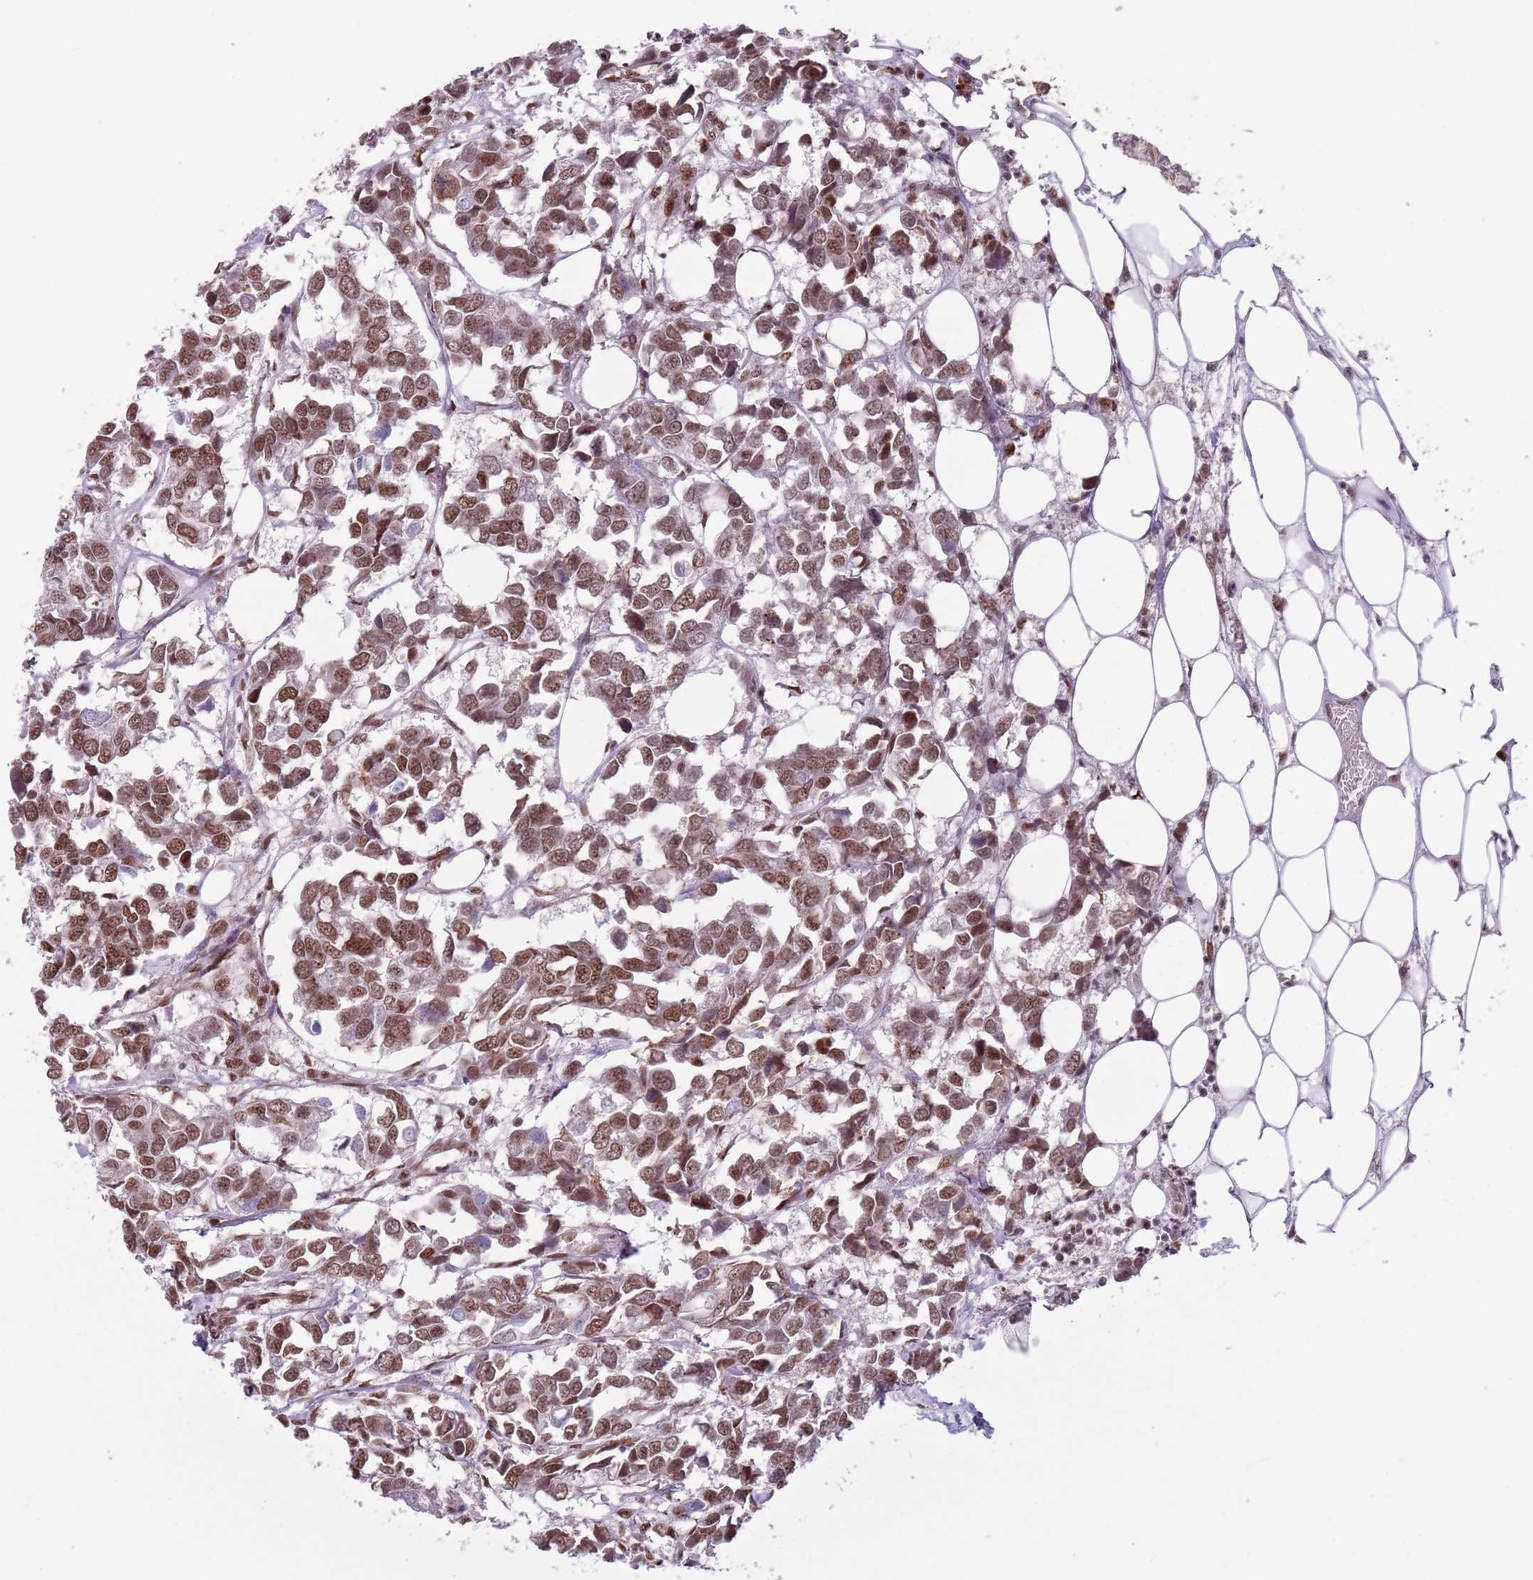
{"staining": {"intensity": "moderate", "quantity": ">75%", "location": "cytoplasmic/membranous,nuclear"}, "tissue": "breast cancer", "cell_type": "Tumor cells", "image_type": "cancer", "snomed": [{"axis": "morphology", "description": "Duct carcinoma"}, {"axis": "topography", "description": "Breast"}], "caption": "Immunohistochemical staining of human breast cancer exhibits medium levels of moderate cytoplasmic/membranous and nuclear staining in approximately >75% of tumor cells. (brown staining indicates protein expression, while blue staining denotes nuclei).", "gene": "SIPA1L3", "patient": {"sex": "female", "age": 83}}